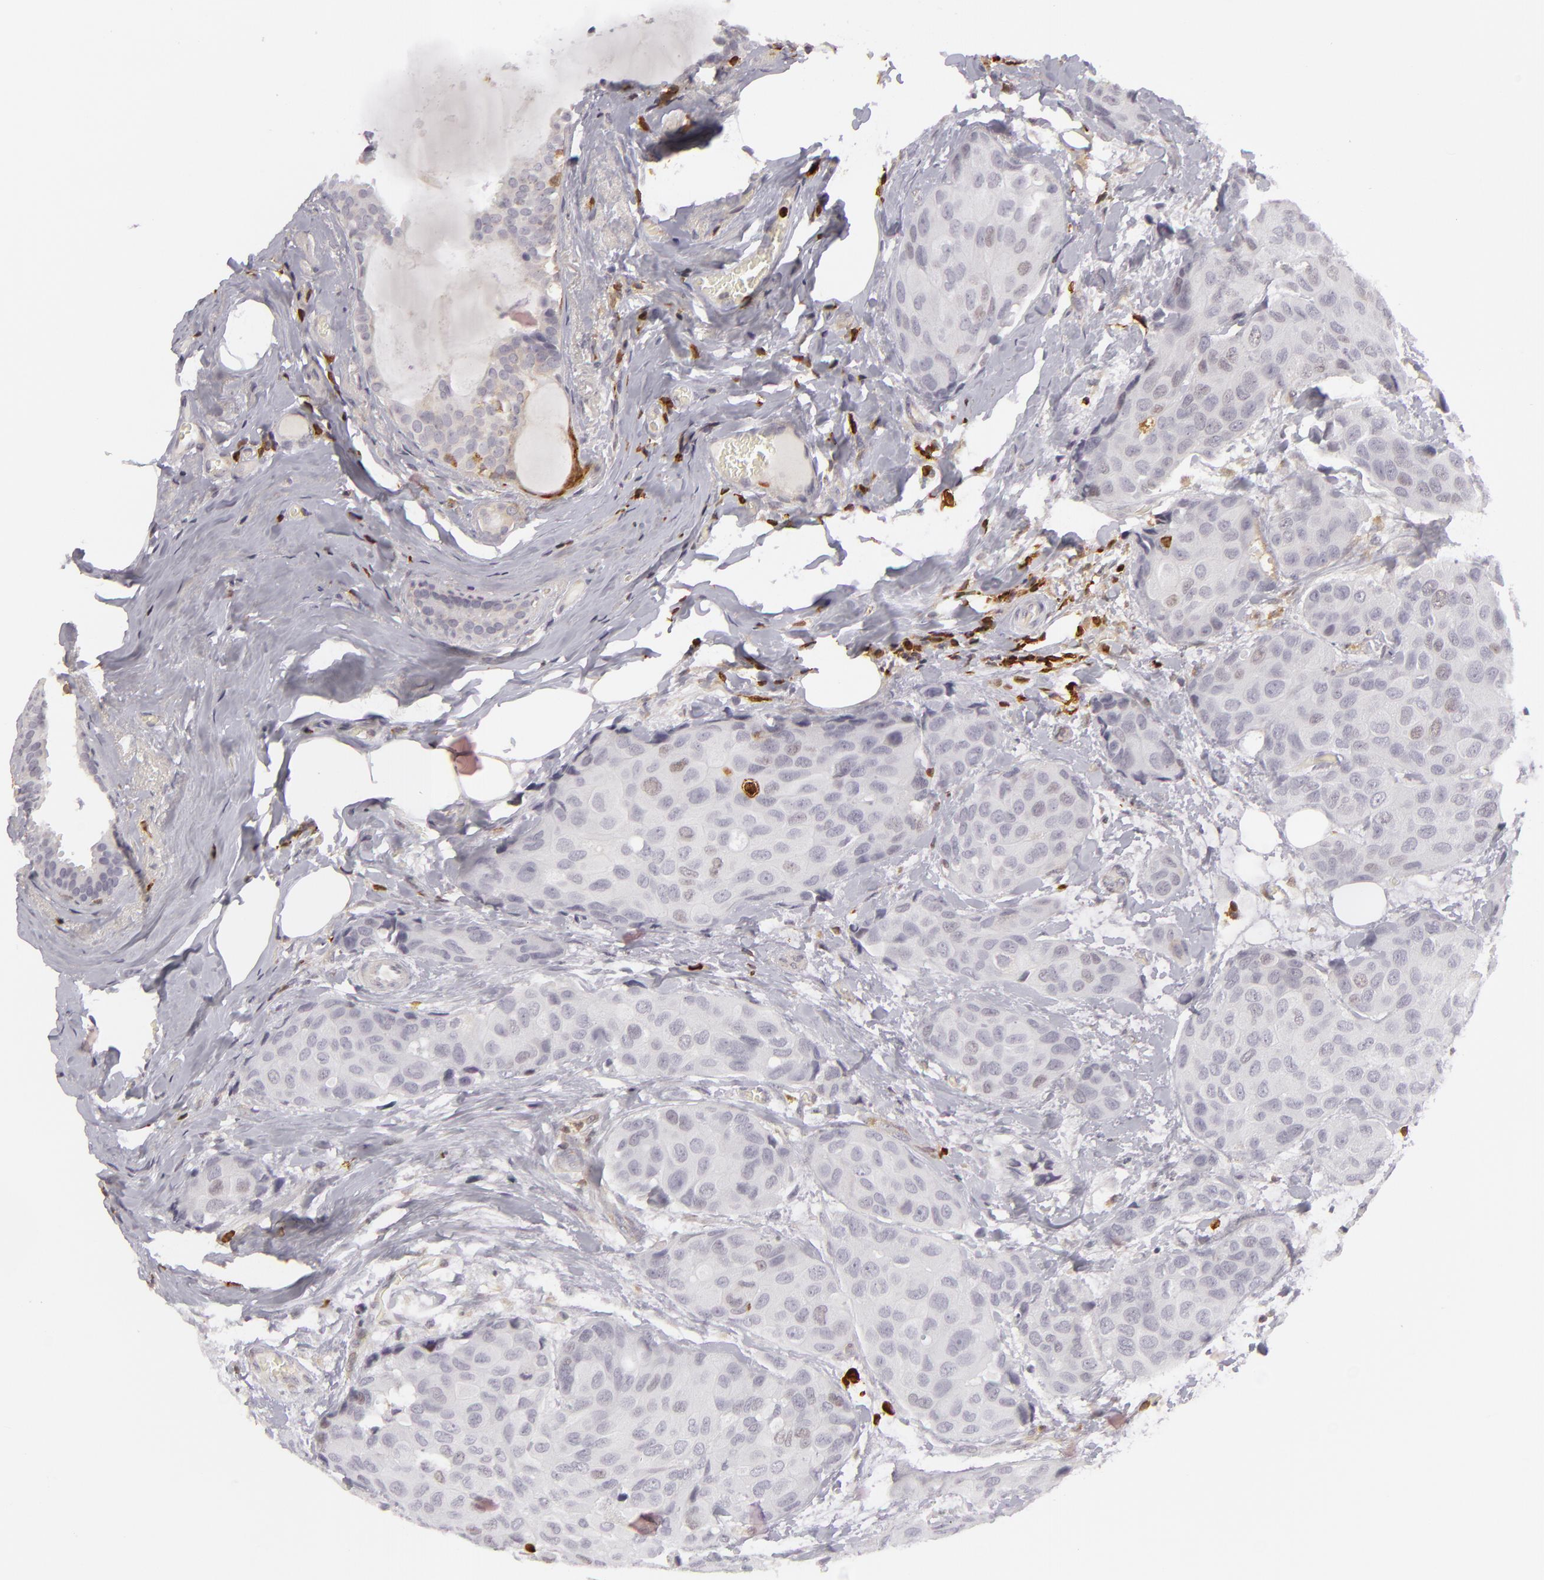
{"staining": {"intensity": "negative", "quantity": "none", "location": "none"}, "tissue": "breast cancer", "cell_type": "Tumor cells", "image_type": "cancer", "snomed": [{"axis": "morphology", "description": "Duct carcinoma"}, {"axis": "topography", "description": "Breast"}], "caption": "Protein analysis of breast cancer (infiltrating ductal carcinoma) exhibits no significant positivity in tumor cells. The staining was performed using DAB (3,3'-diaminobenzidine) to visualize the protein expression in brown, while the nuclei were stained in blue with hematoxylin (Magnification: 20x).", "gene": "APOBEC3G", "patient": {"sex": "female", "age": 68}}